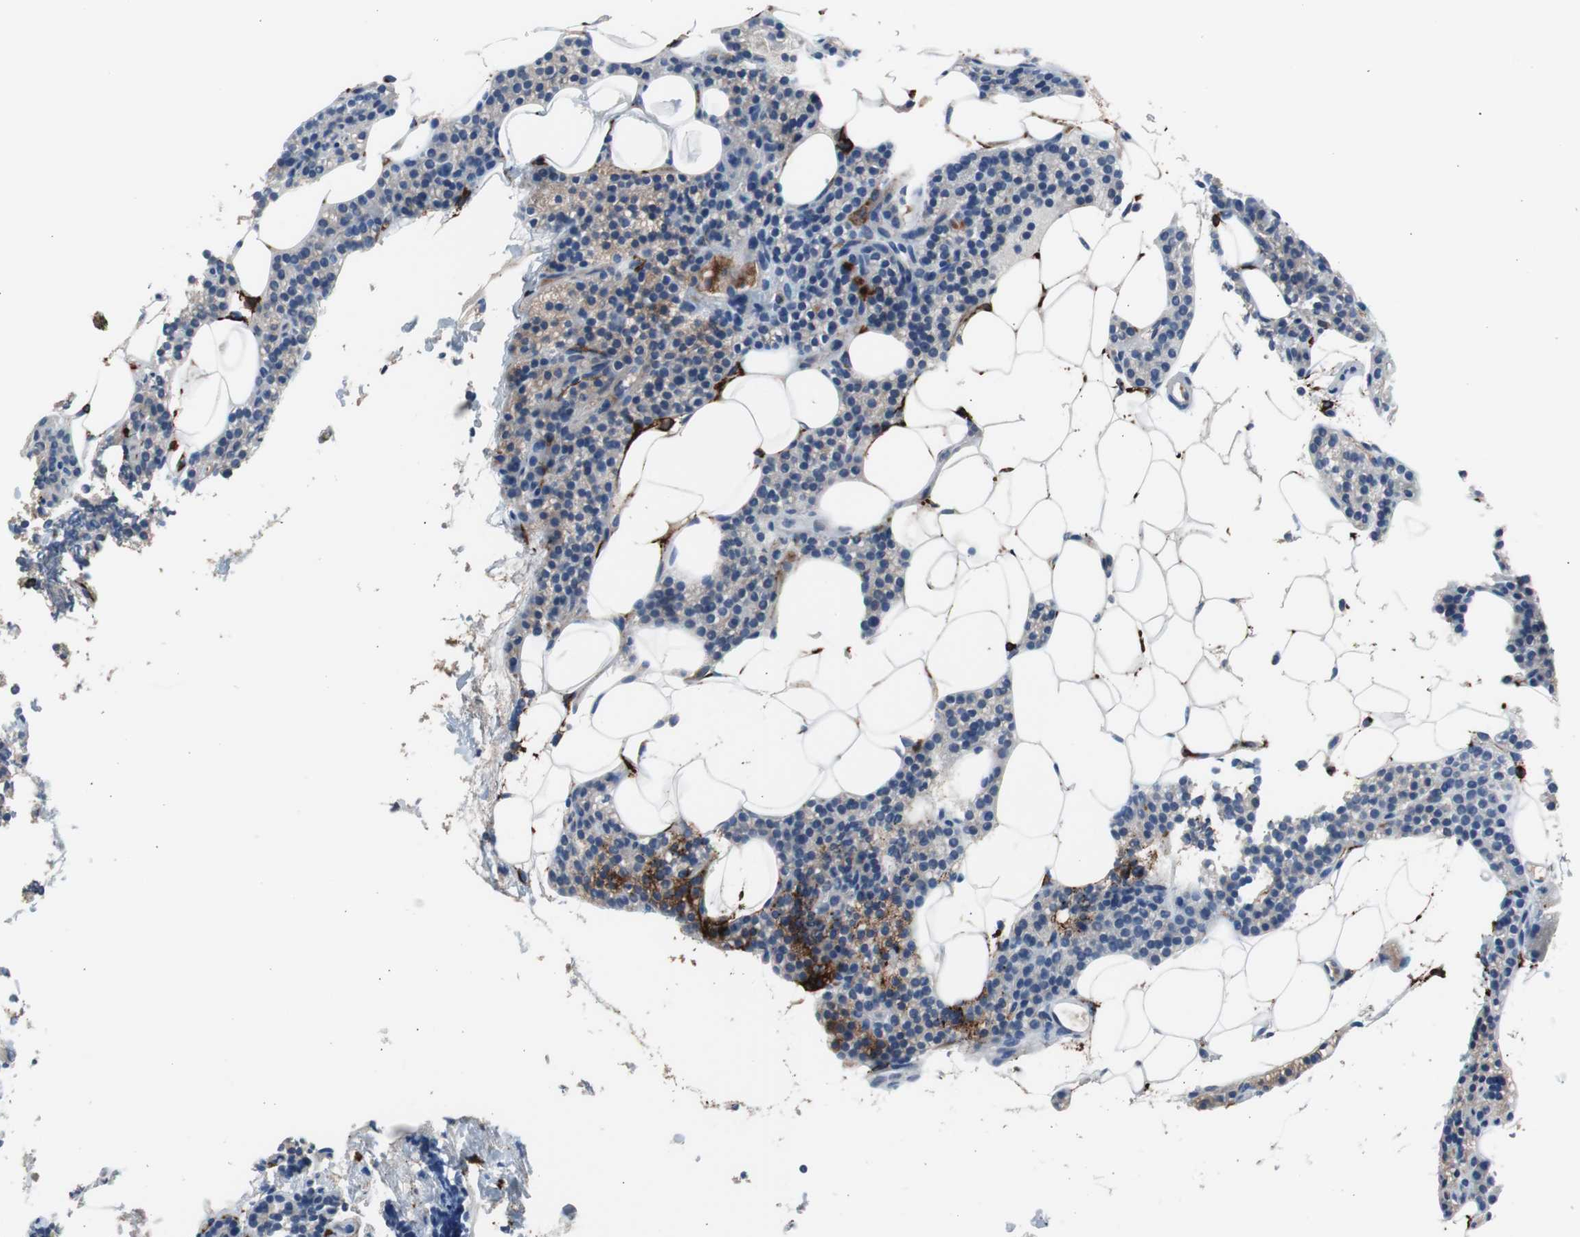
{"staining": {"intensity": "negative", "quantity": "none", "location": "none"}, "tissue": "parathyroid gland", "cell_type": "Glandular cells", "image_type": "normal", "snomed": [{"axis": "morphology", "description": "Normal tissue, NOS"}, {"axis": "topography", "description": "Parathyroid gland"}], "caption": "The photomicrograph shows no staining of glandular cells in unremarkable parathyroid gland. (DAB (3,3'-diaminobenzidine) IHC with hematoxylin counter stain).", "gene": "FCGR2B", "patient": {"sex": "male", "age": 66}}